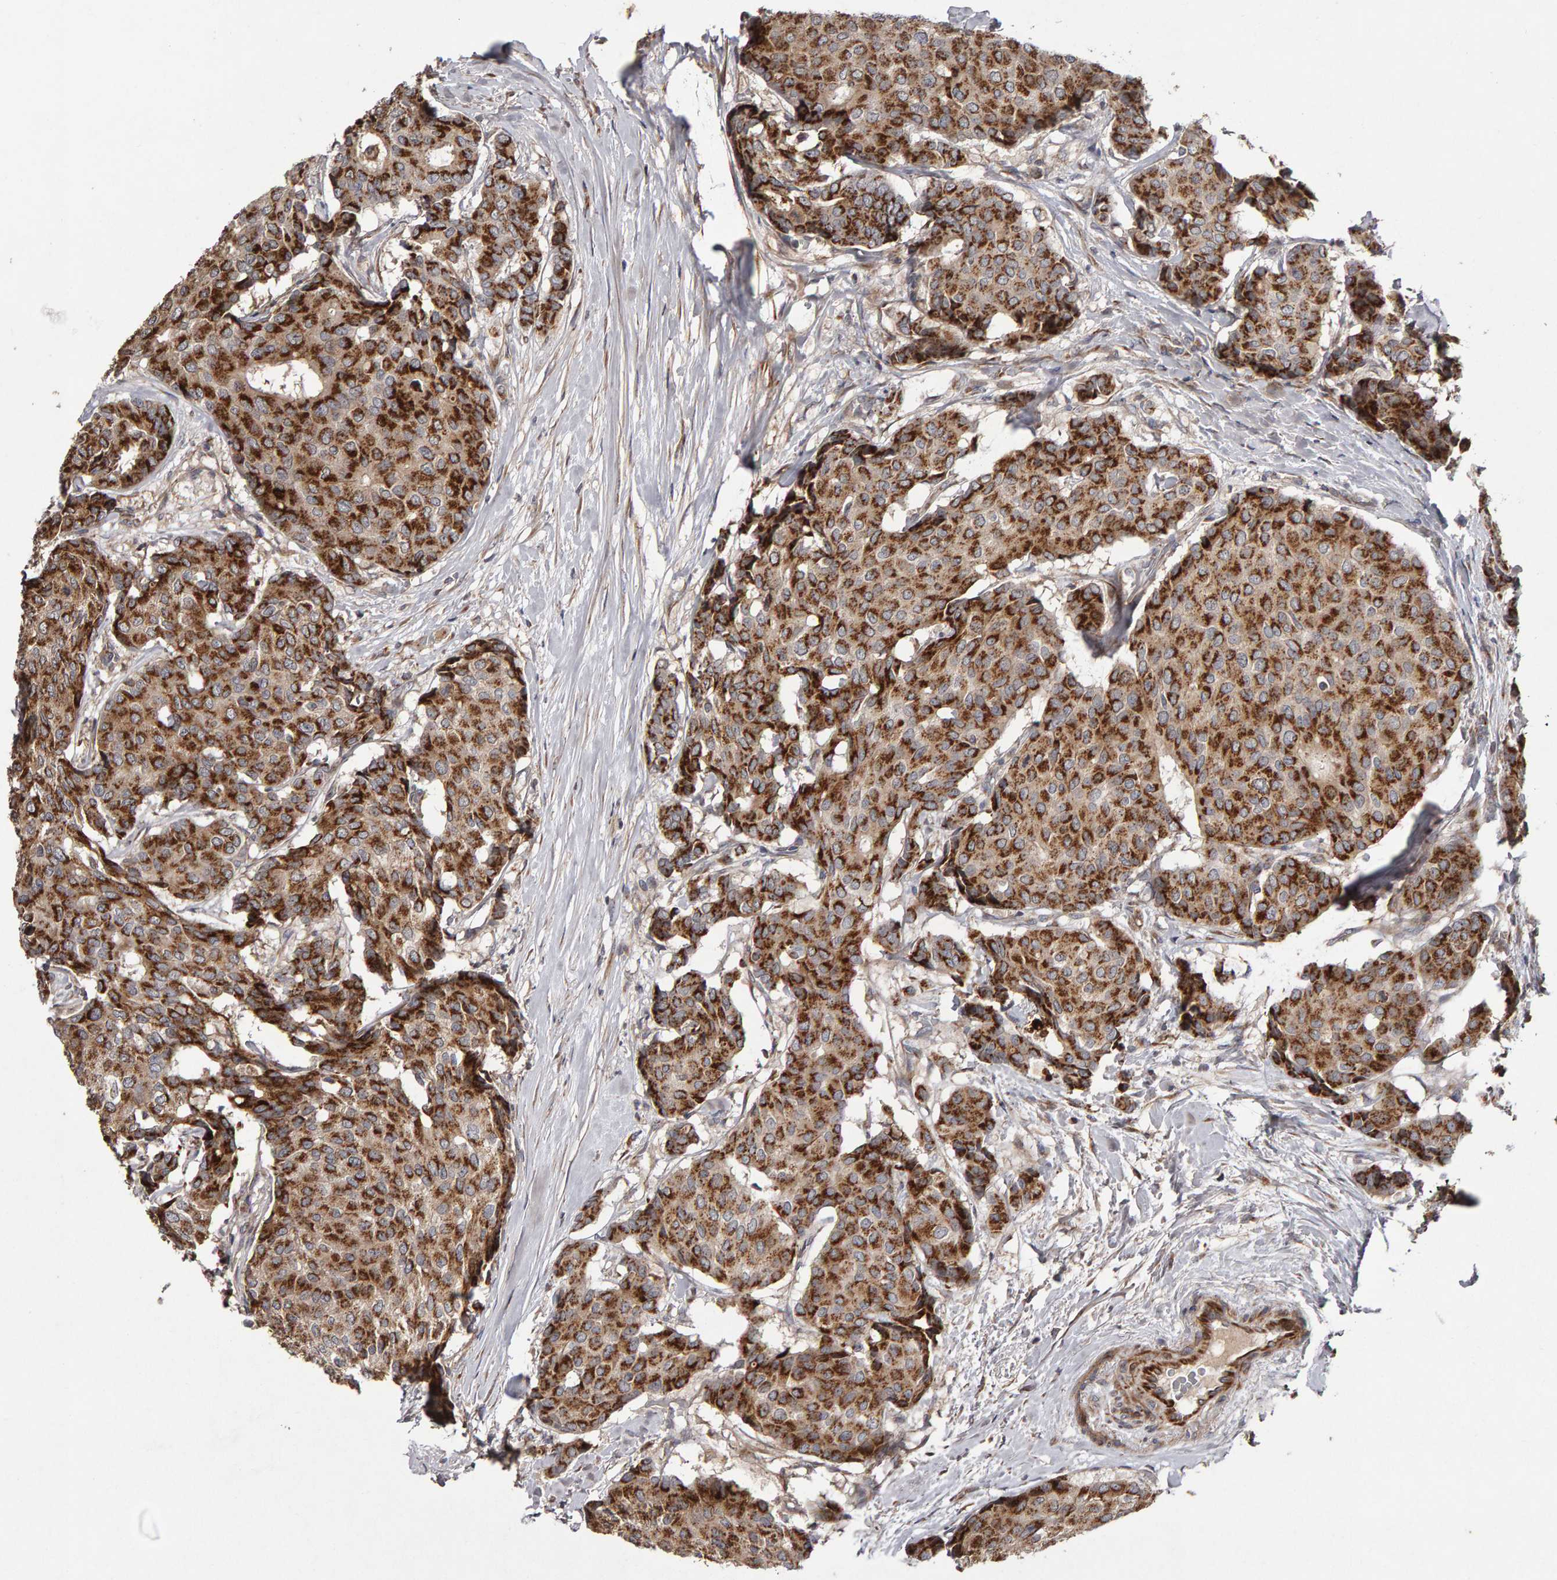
{"staining": {"intensity": "strong", "quantity": ">75%", "location": "cytoplasmic/membranous"}, "tissue": "breast cancer", "cell_type": "Tumor cells", "image_type": "cancer", "snomed": [{"axis": "morphology", "description": "Duct carcinoma"}, {"axis": "topography", "description": "Breast"}], "caption": "Immunohistochemistry (IHC) of breast cancer (infiltrating ductal carcinoma) demonstrates high levels of strong cytoplasmic/membranous positivity in about >75% of tumor cells.", "gene": "CANT1", "patient": {"sex": "female", "age": 75}}